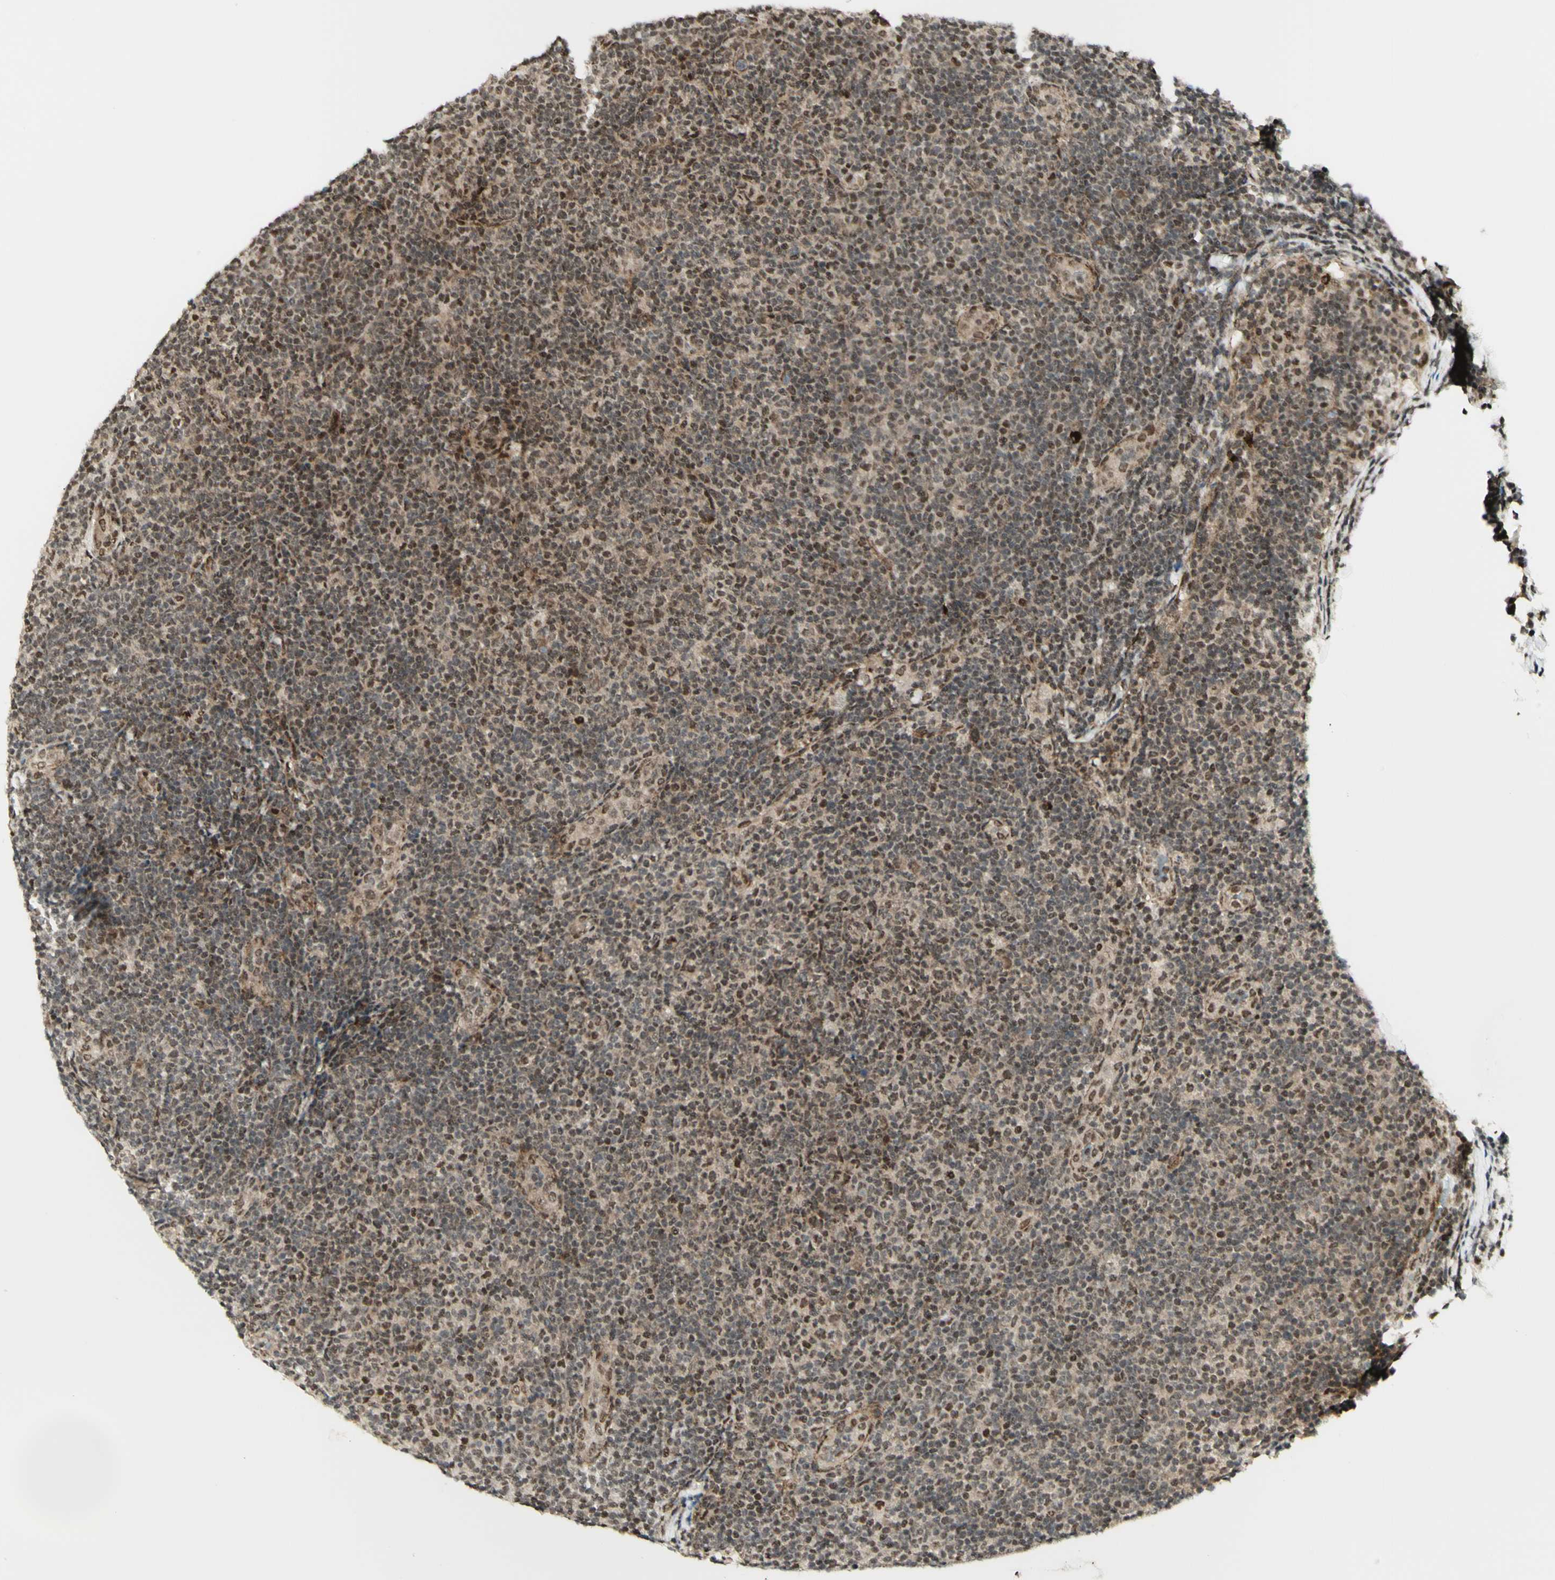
{"staining": {"intensity": "moderate", "quantity": ">75%", "location": "nuclear"}, "tissue": "lymphoma", "cell_type": "Tumor cells", "image_type": "cancer", "snomed": [{"axis": "morphology", "description": "Malignant lymphoma, non-Hodgkin's type, Low grade"}, {"axis": "topography", "description": "Lymph node"}], "caption": "Lymphoma tissue displays moderate nuclear staining in approximately >75% of tumor cells, visualized by immunohistochemistry. The staining was performed using DAB, with brown indicating positive protein expression. Nuclei are stained blue with hematoxylin.", "gene": "ZMYM6", "patient": {"sex": "male", "age": 83}}